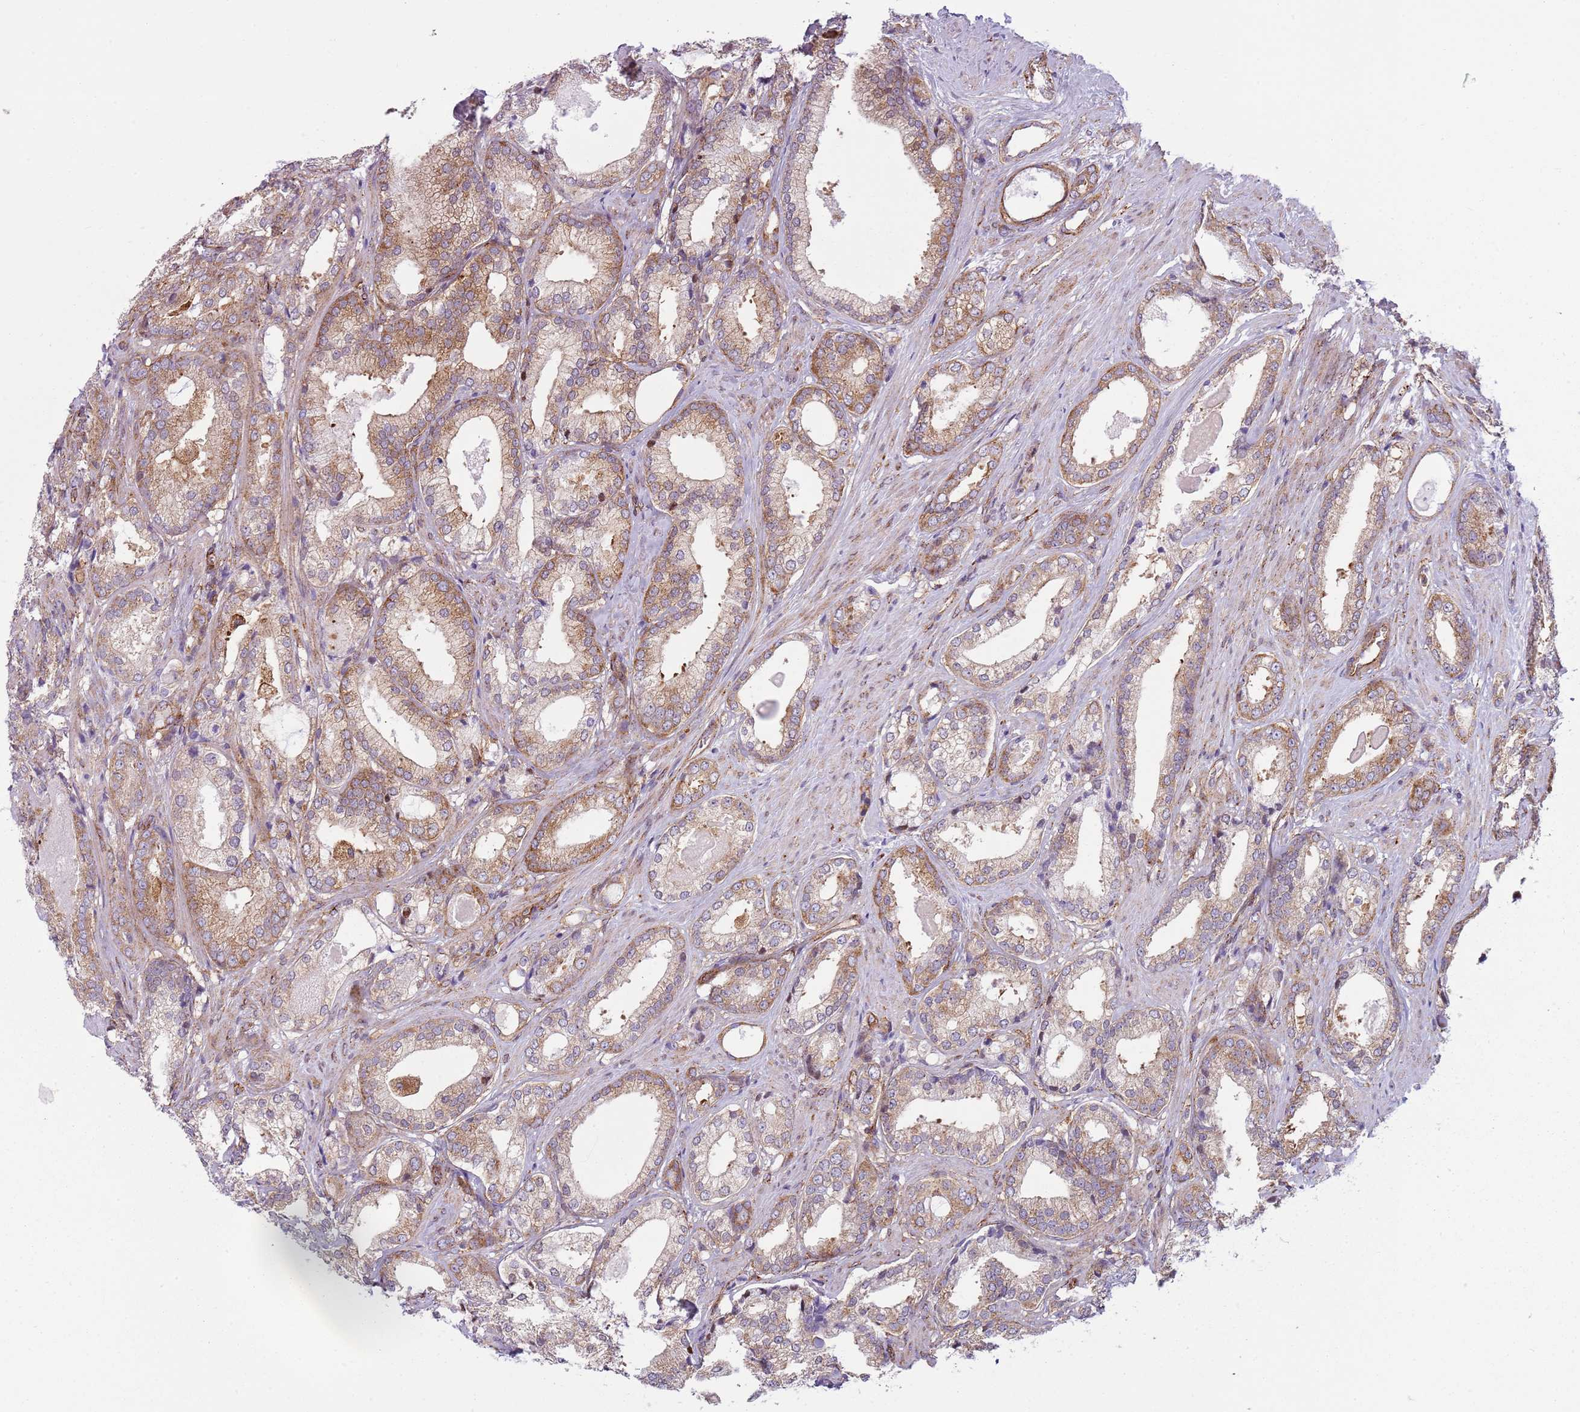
{"staining": {"intensity": "moderate", "quantity": ">75%", "location": "cytoplasmic/membranous"}, "tissue": "prostate cancer", "cell_type": "Tumor cells", "image_type": "cancer", "snomed": [{"axis": "morphology", "description": "Adenocarcinoma, Low grade"}, {"axis": "topography", "description": "Prostate"}], "caption": "A brown stain highlights moderate cytoplasmic/membranous positivity of a protein in prostate cancer (low-grade adenocarcinoma) tumor cells.", "gene": "SNX1", "patient": {"sex": "male", "age": 68}}